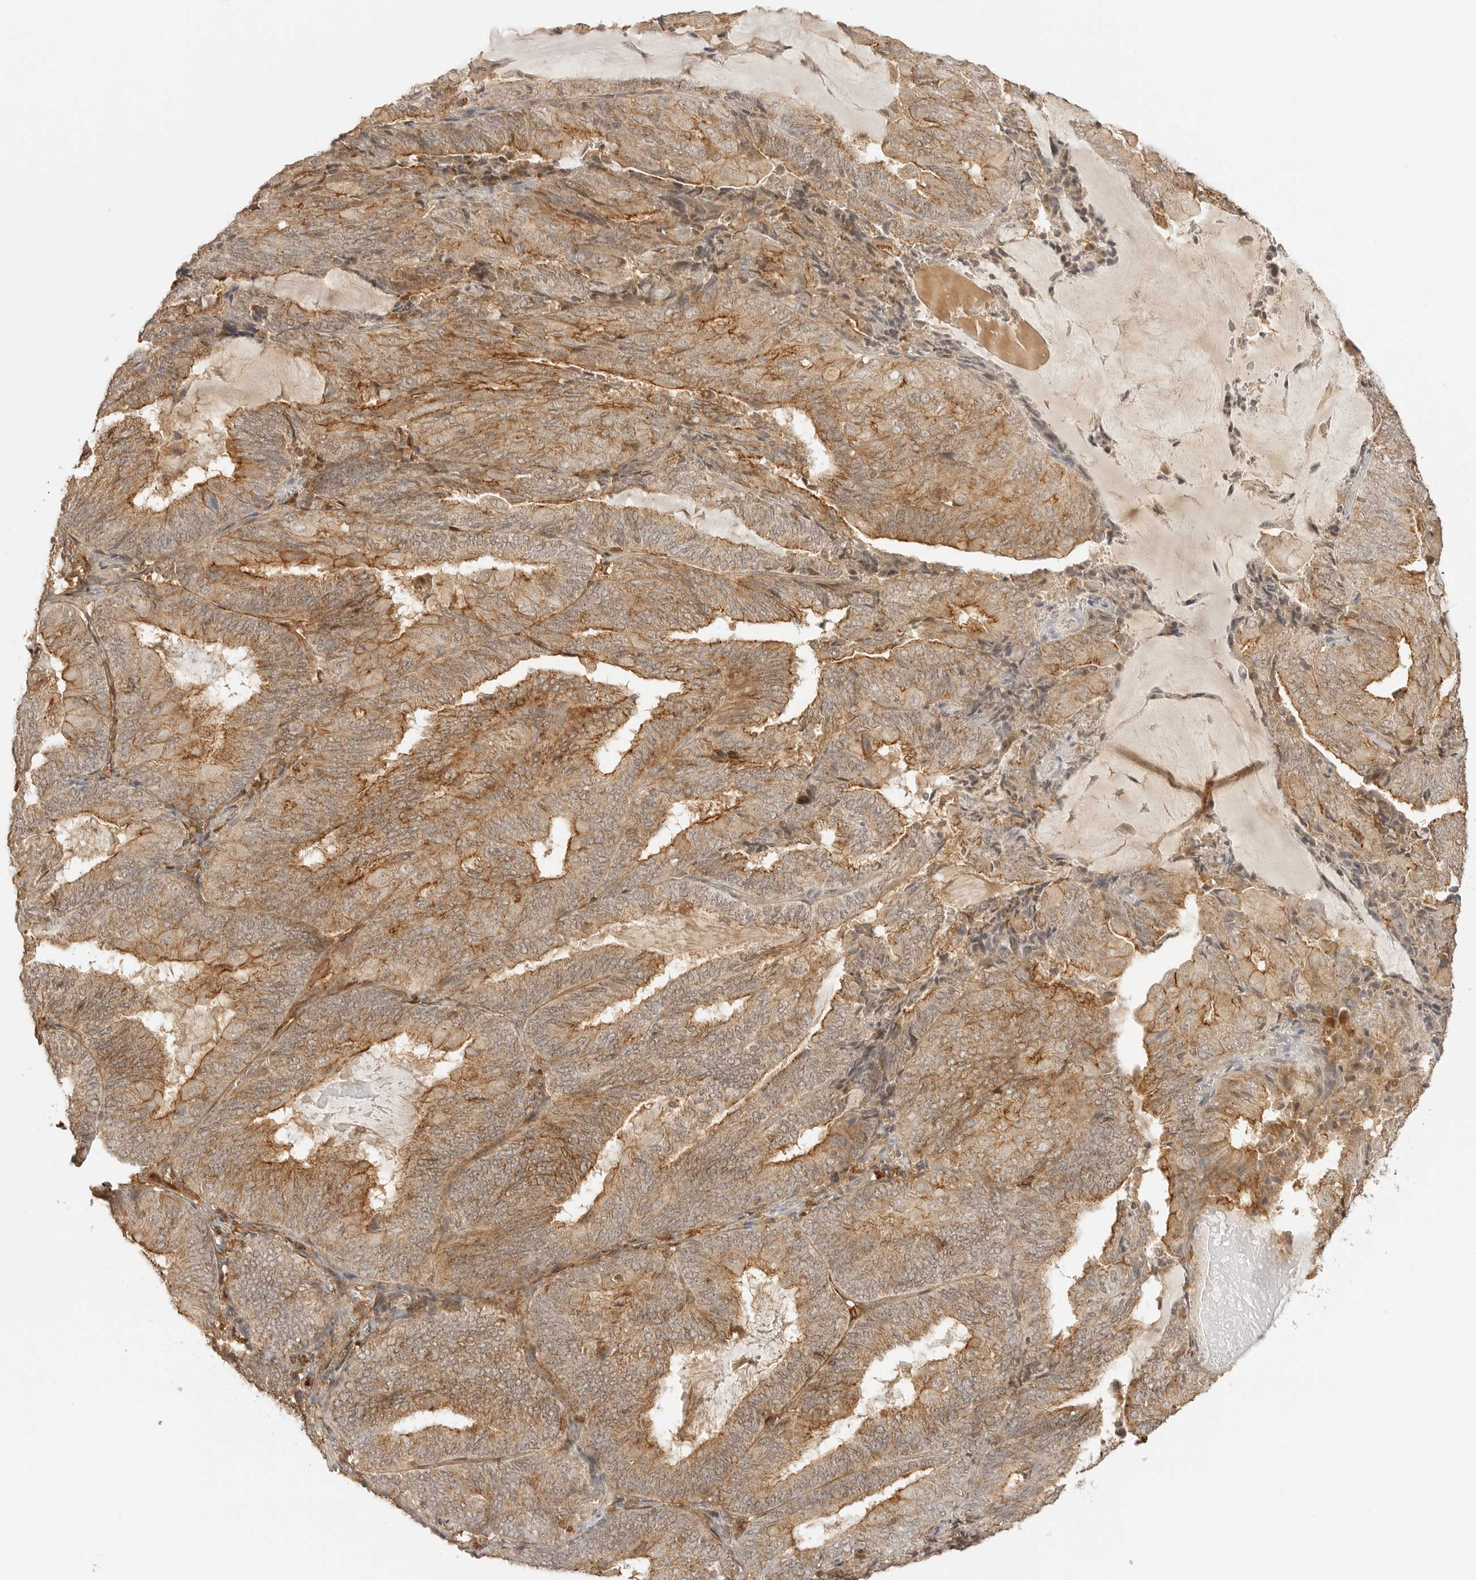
{"staining": {"intensity": "moderate", "quantity": ">75%", "location": "cytoplasmic/membranous"}, "tissue": "endometrial cancer", "cell_type": "Tumor cells", "image_type": "cancer", "snomed": [{"axis": "morphology", "description": "Adenocarcinoma, NOS"}, {"axis": "topography", "description": "Endometrium"}], "caption": "The image displays immunohistochemical staining of endometrial cancer. There is moderate cytoplasmic/membranous positivity is appreciated in about >75% of tumor cells.", "gene": "EPHA1", "patient": {"sex": "female", "age": 81}}